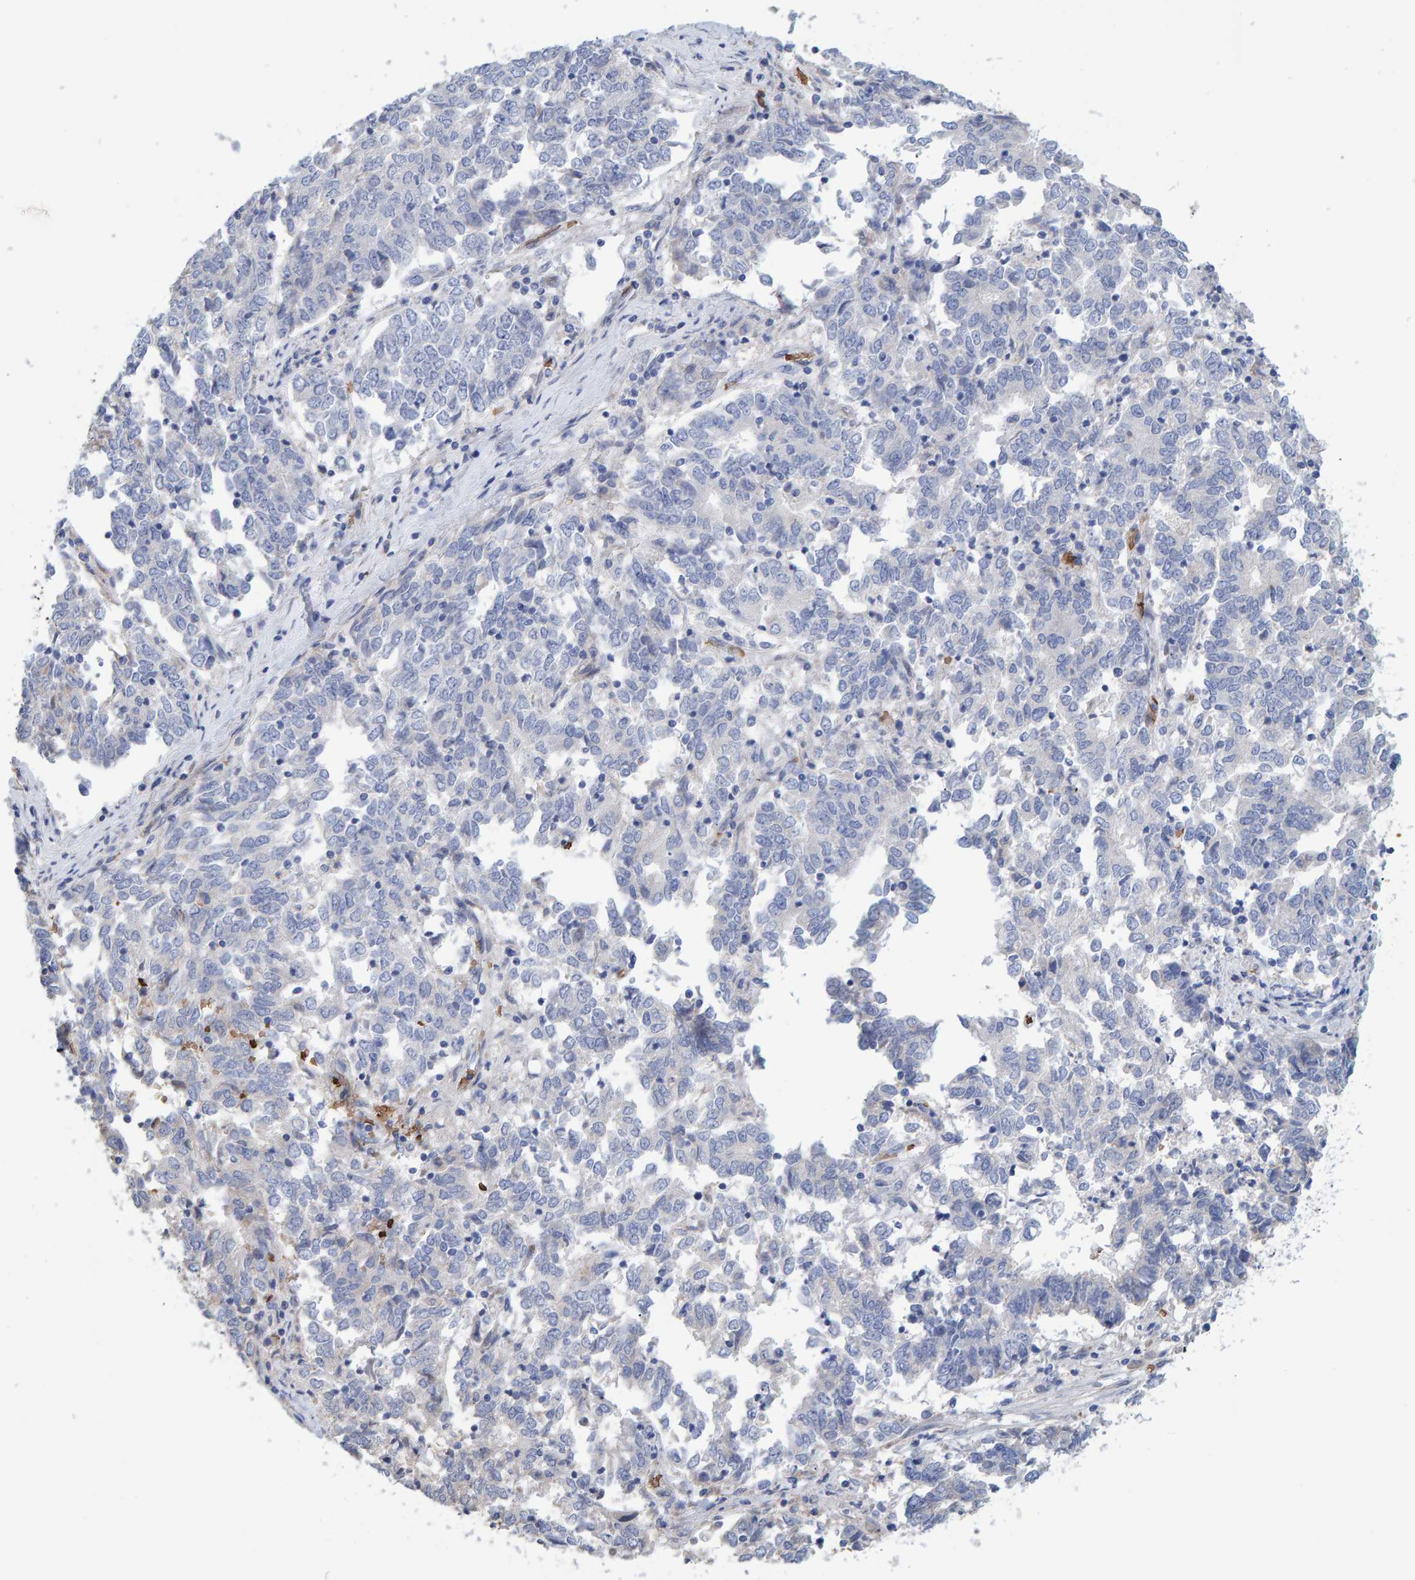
{"staining": {"intensity": "negative", "quantity": "none", "location": "none"}, "tissue": "endometrial cancer", "cell_type": "Tumor cells", "image_type": "cancer", "snomed": [{"axis": "morphology", "description": "Adenocarcinoma, NOS"}, {"axis": "topography", "description": "Endometrium"}], "caption": "This is an immunohistochemistry (IHC) histopathology image of endometrial adenocarcinoma. There is no expression in tumor cells.", "gene": "VPS9D1", "patient": {"sex": "female", "age": 80}}